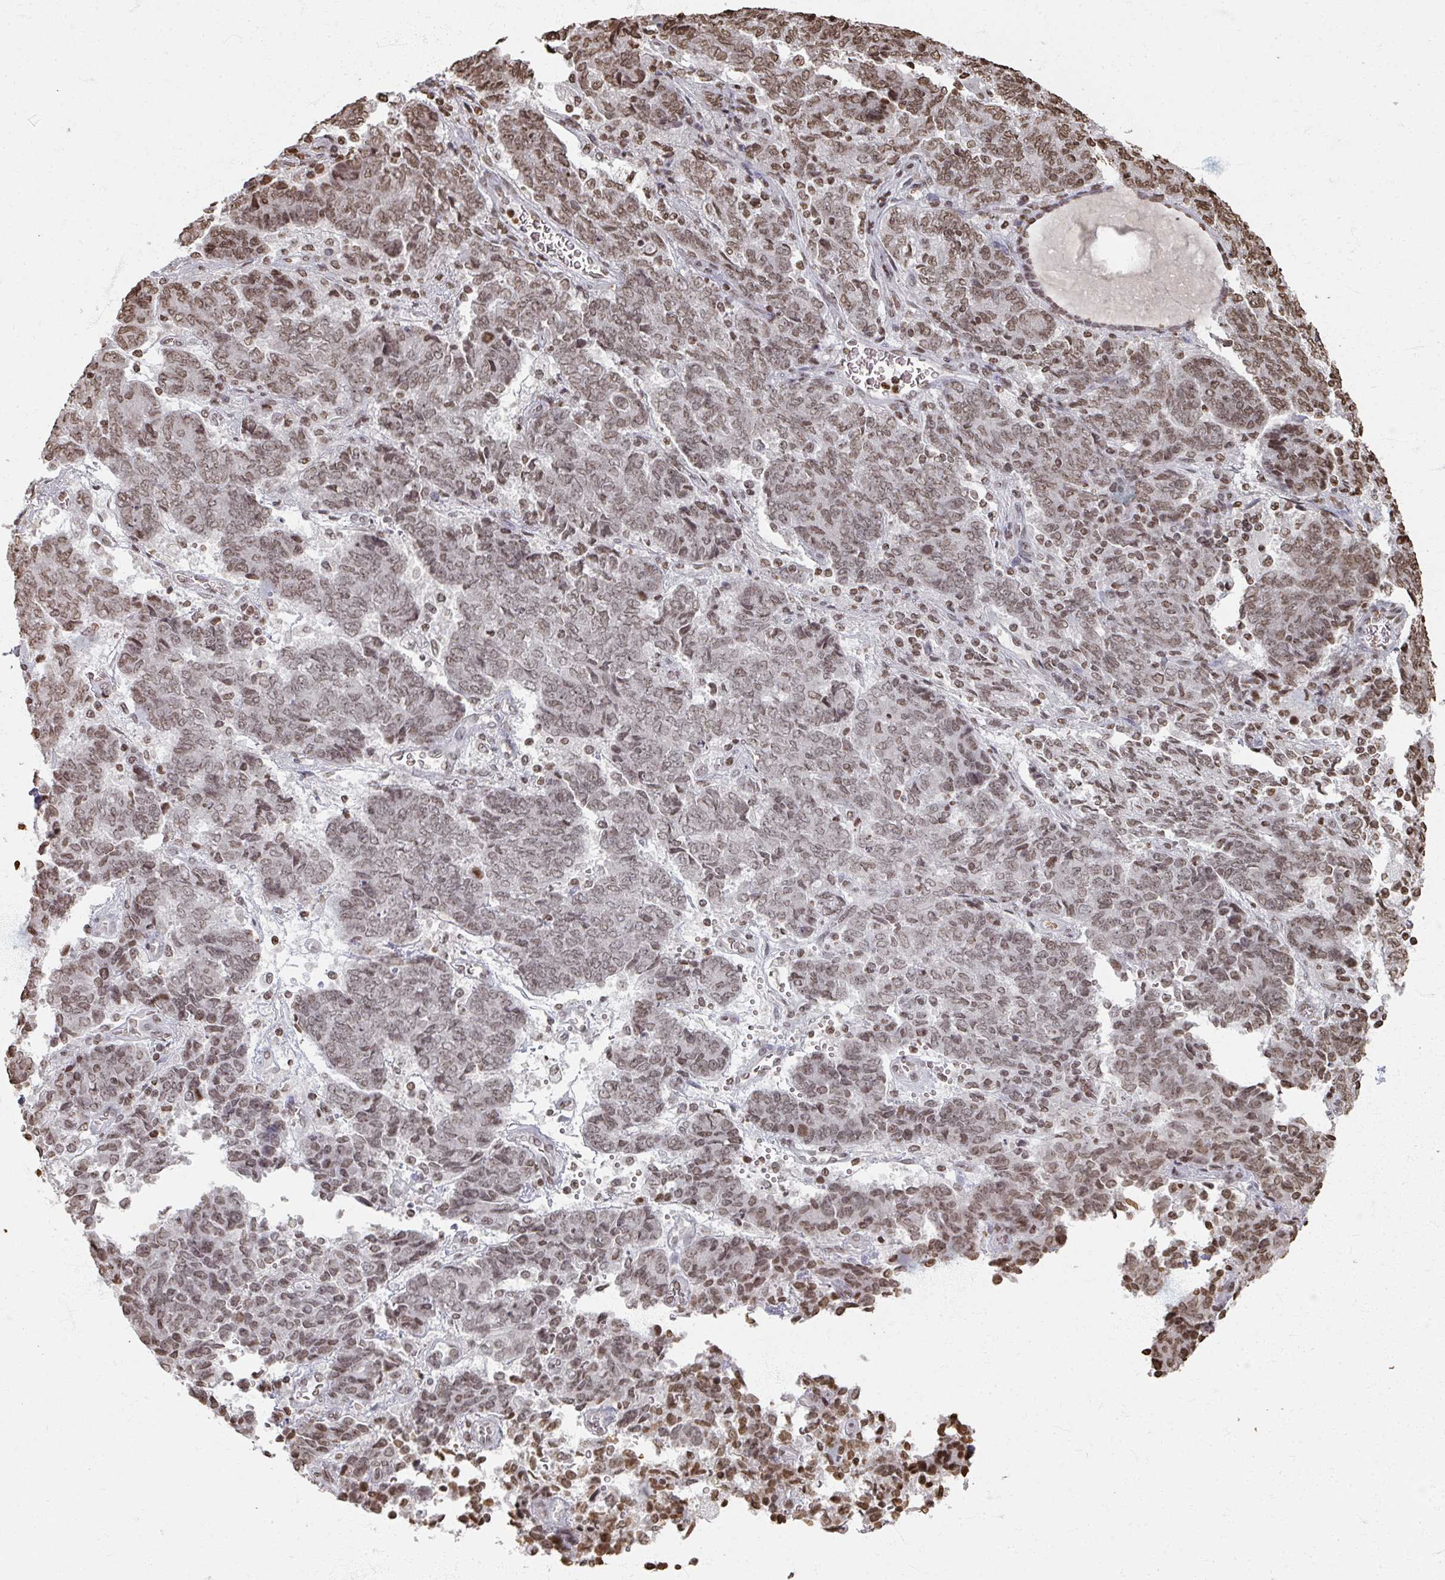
{"staining": {"intensity": "moderate", "quantity": "25%-75%", "location": "nuclear"}, "tissue": "endometrial cancer", "cell_type": "Tumor cells", "image_type": "cancer", "snomed": [{"axis": "morphology", "description": "Adenocarcinoma, NOS"}, {"axis": "topography", "description": "Endometrium"}], "caption": "About 25%-75% of tumor cells in adenocarcinoma (endometrial) display moderate nuclear protein expression as visualized by brown immunohistochemical staining.", "gene": "DCUN1D5", "patient": {"sex": "female", "age": 80}}